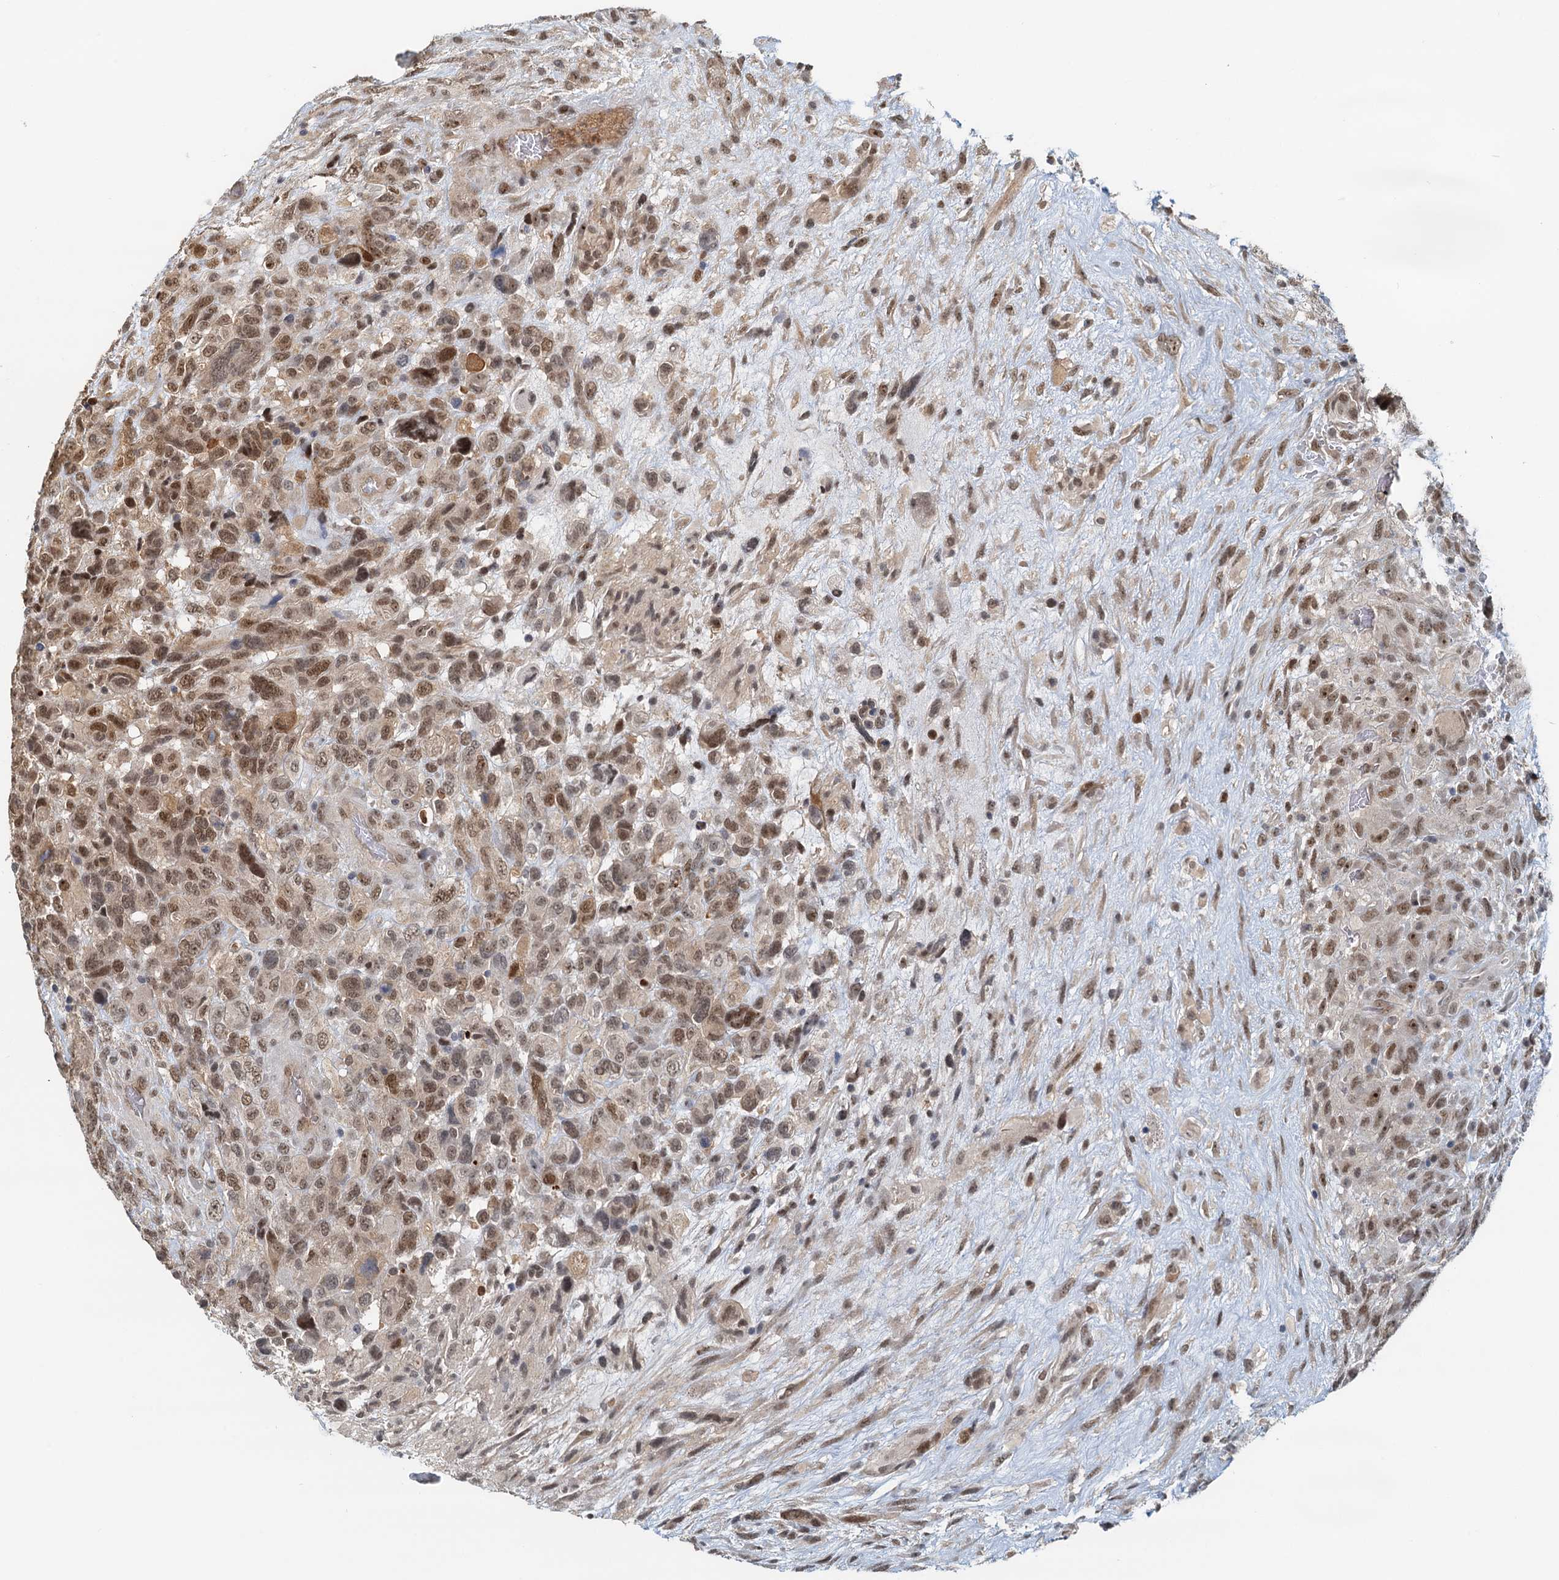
{"staining": {"intensity": "moderate", "quantity": ">75%", "location": "nuclear"}, "tissue": "glioma", "cell_type": "Tumor cells", "image_type": "cancer", "snomed": [{"axis": "morphology", "description": "Glioma, malignant, High grade"}, {"axis": "topography", "description": "Brain"}], "caption": "DAB immunohistochemical staining of human malignant glioma (high-grade) displays moderate nuclear protein expression in approximately >75% of tumor cells.", "gene": "SPINDOC", "patient": {"sex": "male", "age": 61}}